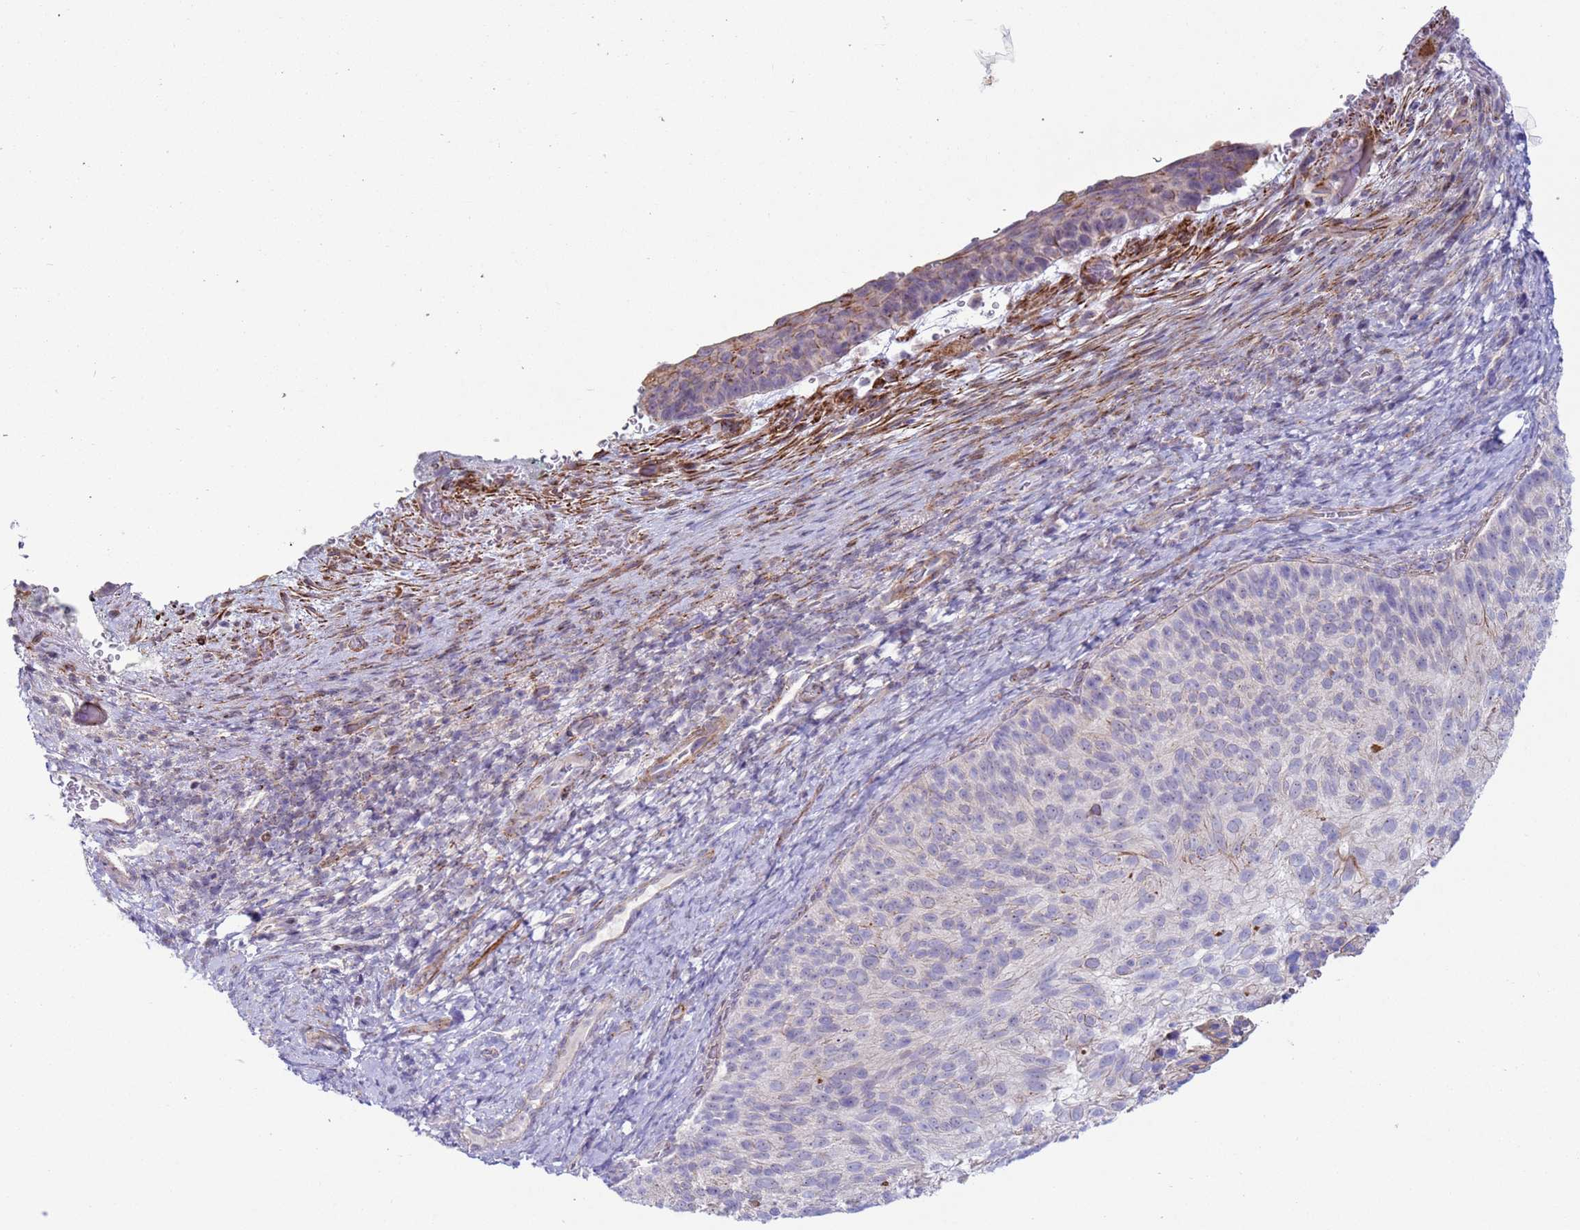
{"staining": {"intensity": "negative", "quantity": "none", "location": "none"}, "tissue": "cervical cancer", "cell_type": "Tumor cells", "image_type": "cancer", "snomed": [{"axis": "morphology", "description": "Squamous cell carcinoma, NOS"}, {"axis": "topography", "description": "Cervix"}], "caption": "IHC histopathology image of human cervical cancer stained for a protein (brown), which displays no expression in tumor cells.", "gene": "HEATR1", "patient": {"sex": "female", "age": 80}}